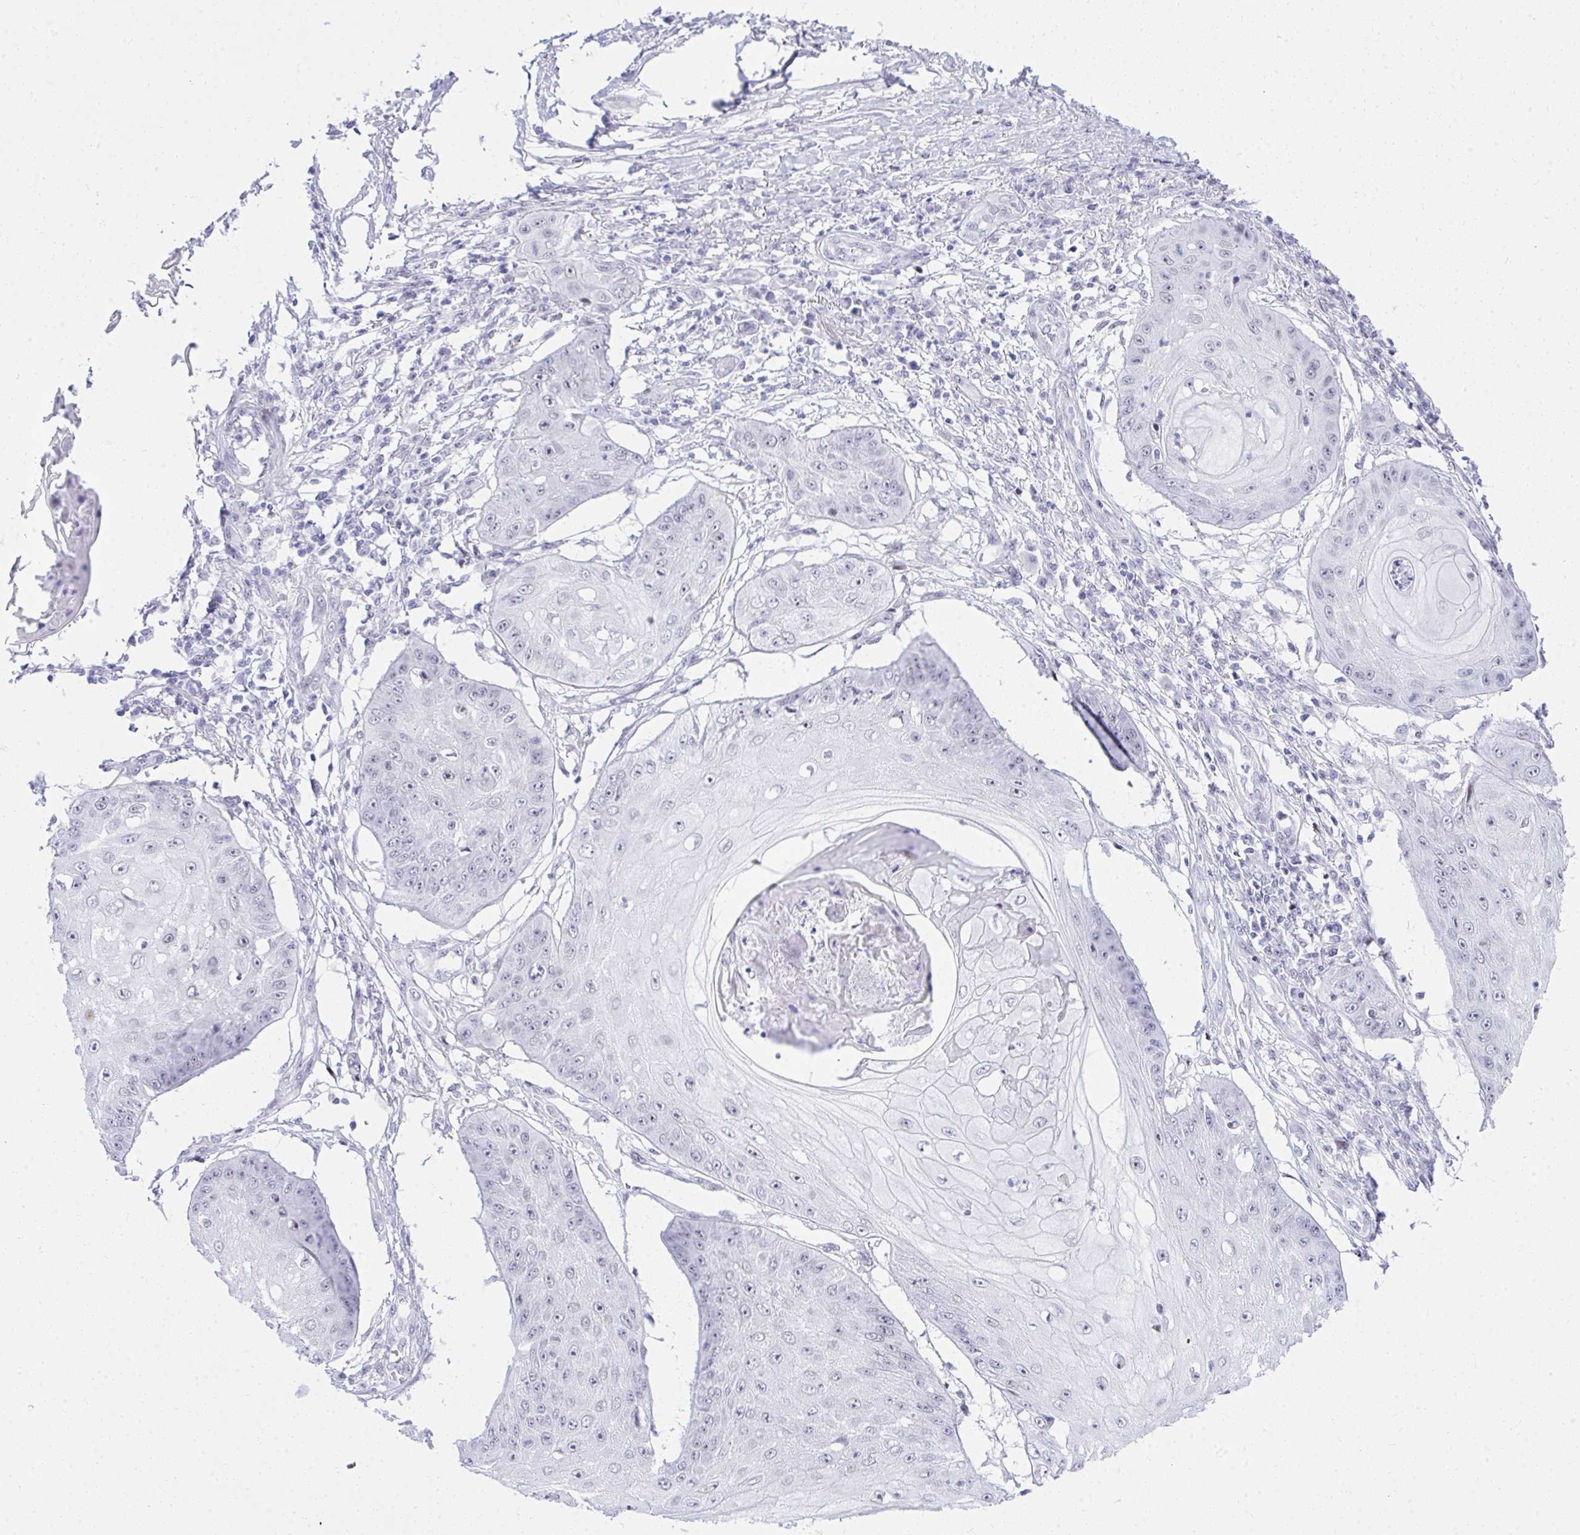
{"staining": {"intensity": "negative", "quantity": "none", "location": "none"}, "tissue": "skin cancer", "cell_type": "Tumor cells", "image_type": "cancer", "snomed": [{"axis": "morphology", "description": "Squamous cell carcinoma, NOS"}, {"axis": "topography", "description": "Skin"}], "caption": "DAB (3,3'-diaminobenzidine) immunohistochemical staining of skin squamous cell carcinoma shows no significant positivity in tumor cells.", "gene": "GLDN", "patient": {"sex": "male", "age": 70}}